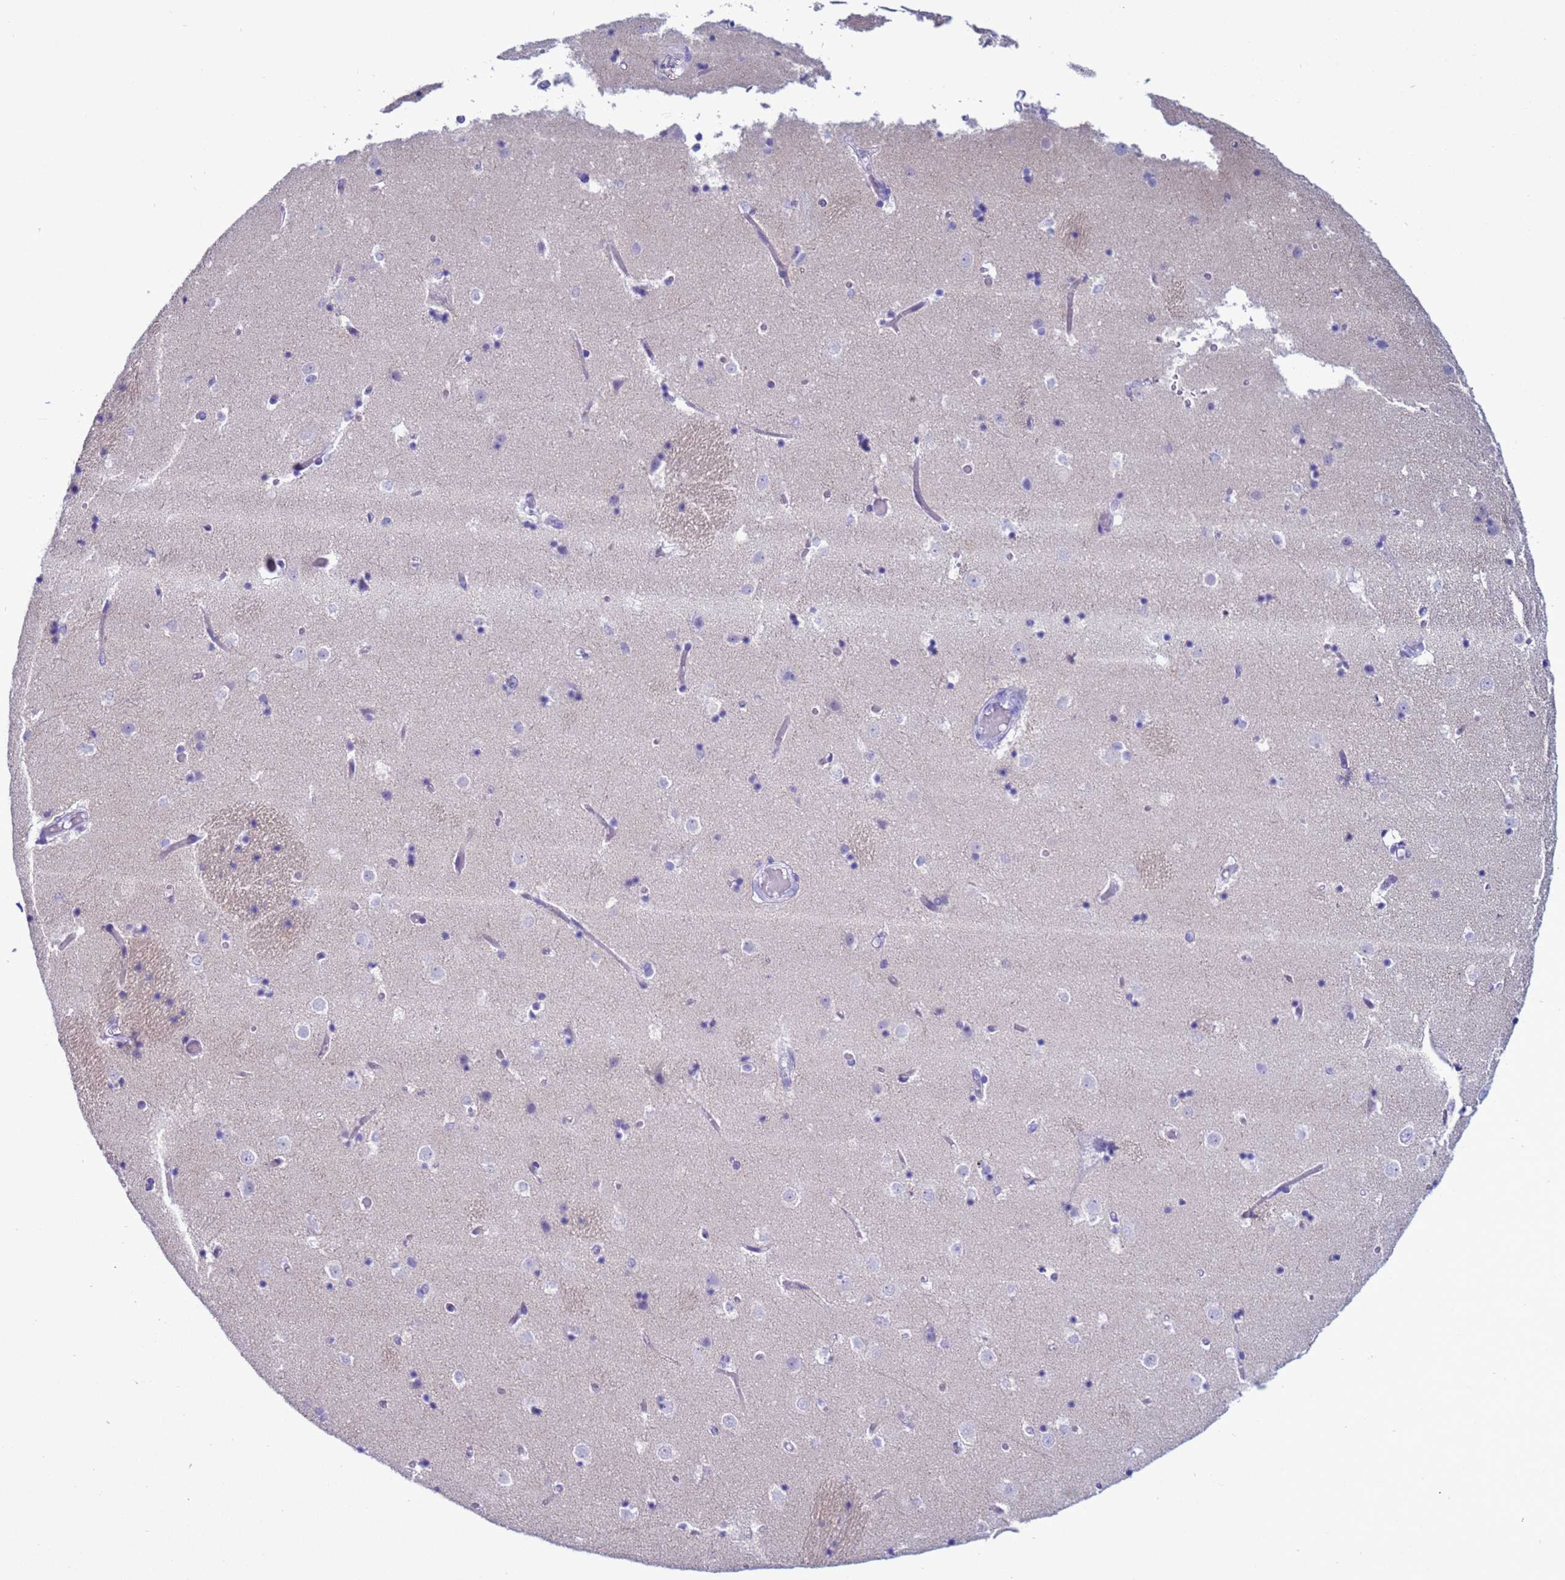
{"staining": {"intensity": "negative", "quantity": "none", "location": "none"}, "tissue": "caudate", "cell_type": "Glial cells", "image_type": "normal", "snomed": [{"axis": "morphology", "description": "Normal tissue, NOS"}, {"axis": "topography", "description": "Lateral ventricle wall"}], "caption": "The immunohistochemistry micrograph has no significant staining in glial cells of caudate.", "gene": "CST1", "patient": {"sex": "female", "age": 52}}